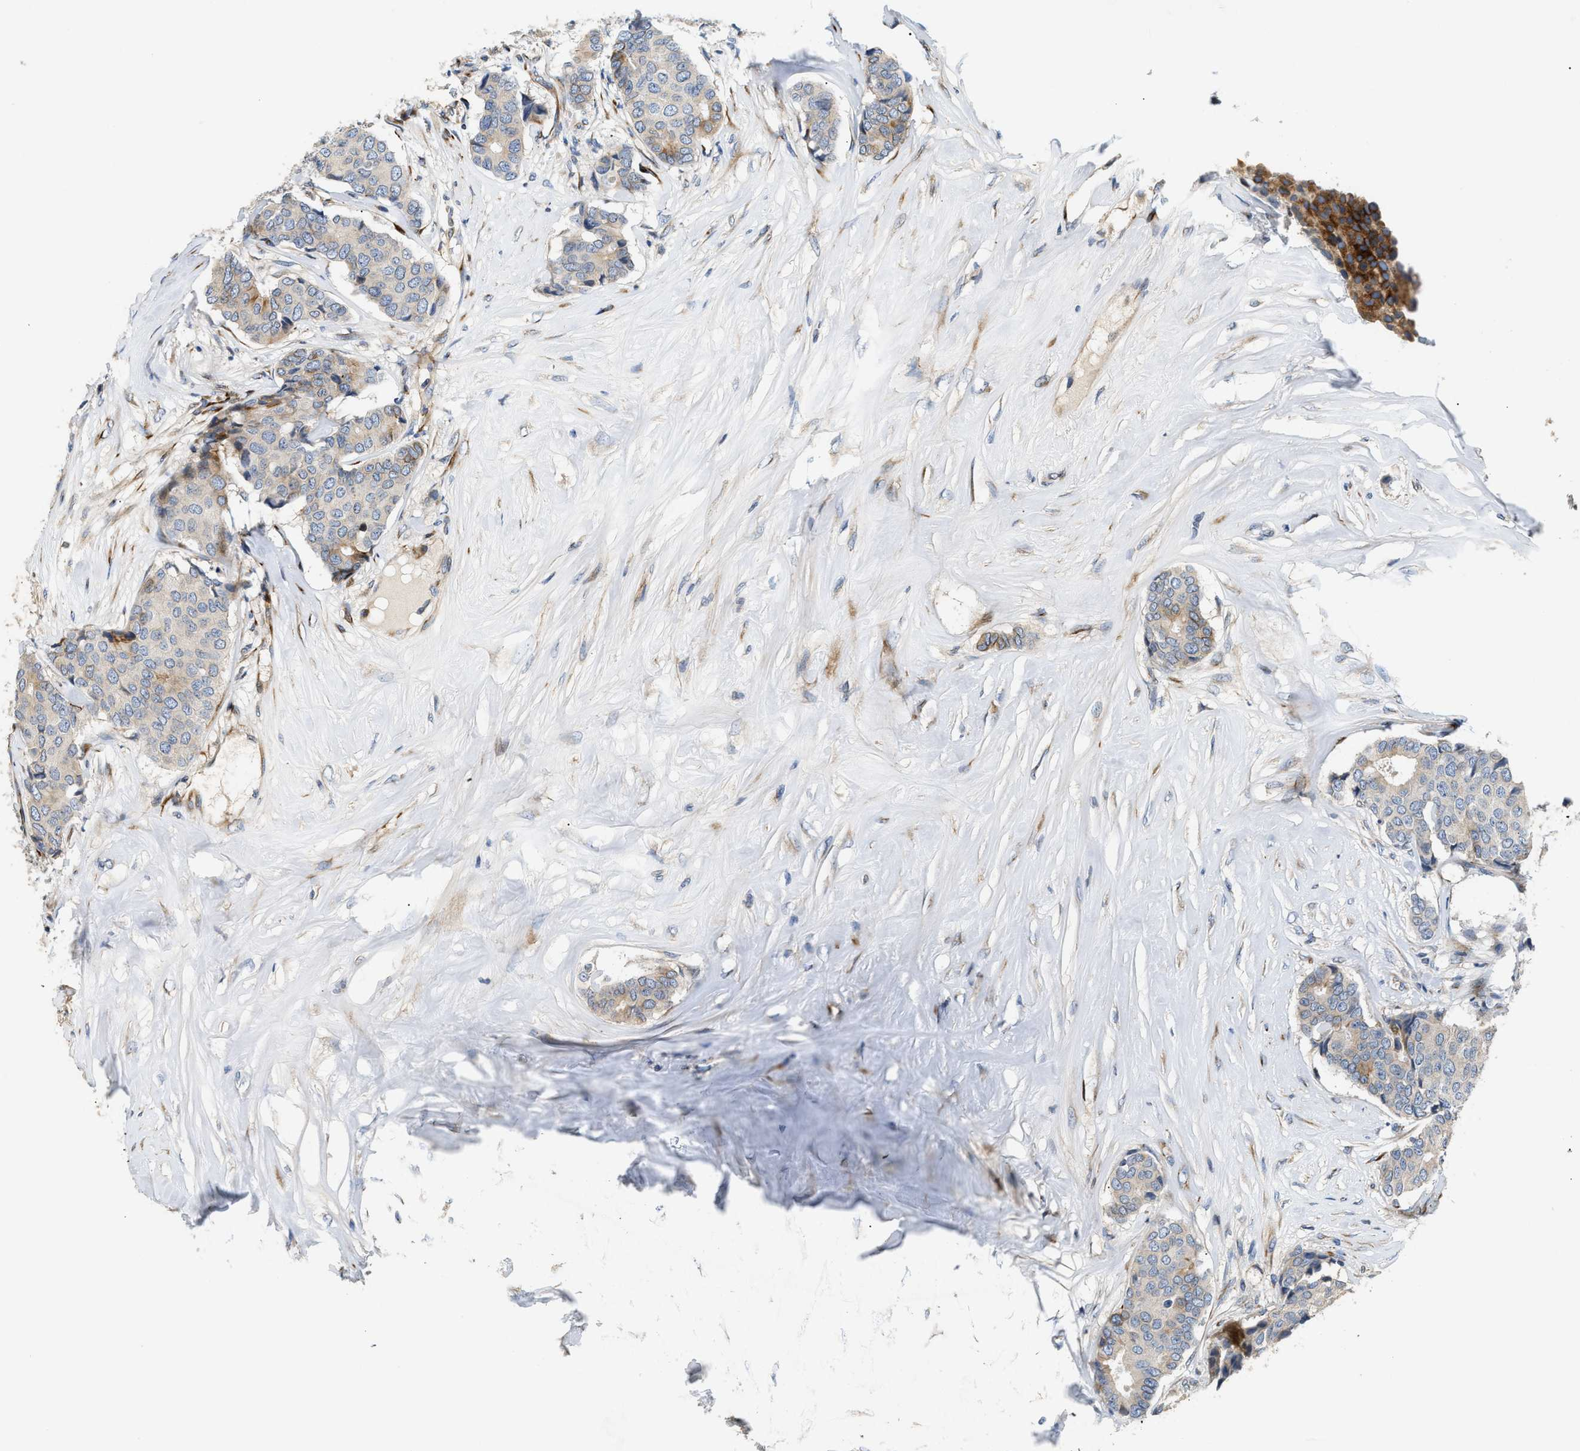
{"staining": {"intensity": "negative", "quantity": "none", "location": "none"}, "tissue": "breast cancer", "cell_type": "Tumor cells", "image_type": "cancer", "snomed": [{"axis": "morphology", "description": "Duct carcinoma"}, {"axis": "topography", "description": "Breast"}], "caption": "This is an IHC micrograph of human breast cancer (invasive ductal carcinoma). There is no expression in tumor cells.", "gene": "IL17RC", "patient": {"sex": "female", "age": 75}}